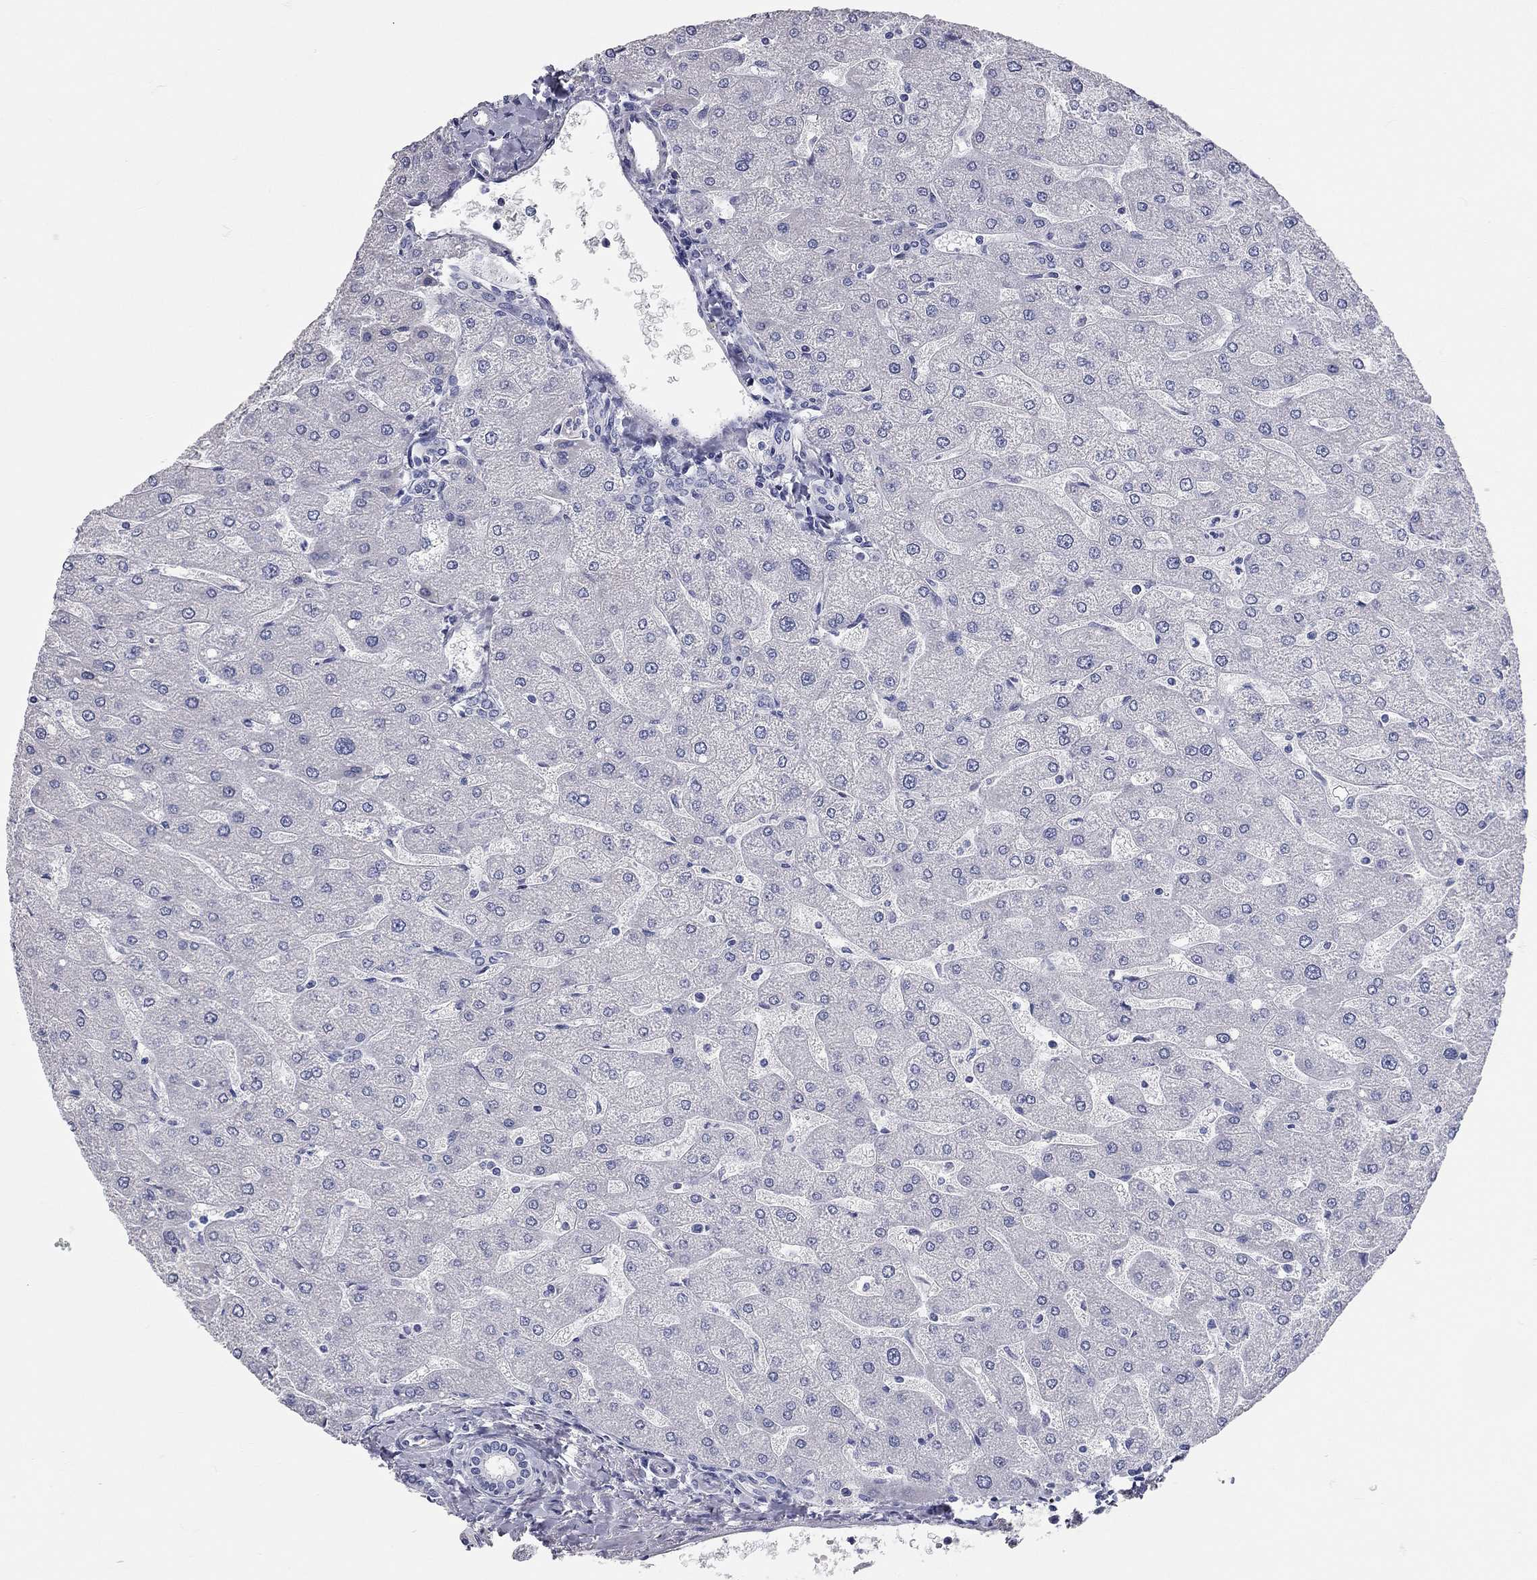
{"staining": {"intensity": "negative", "quantity": "none", "location": "none"}, "tissue": "liver", "cell_type": "Cholangiocytes", "image_type": "normal", "snomed": [{"axis": "morphology", "description": "Normal tissue, NOS"}, {"axis": "topography", "description": "Liver"}], "caption": "The photomicrograph shows no staining of cholangiocytes in normal liver. Brightfield microscopy of immunohistochemistry (IHC) stained with DAB (3,3'-diaminobenzidine) (brown) and hematoxylin (blue), captured at high magnification.", "gene": "XAGE2", "patient": {"sex": "male", "age": 67}}